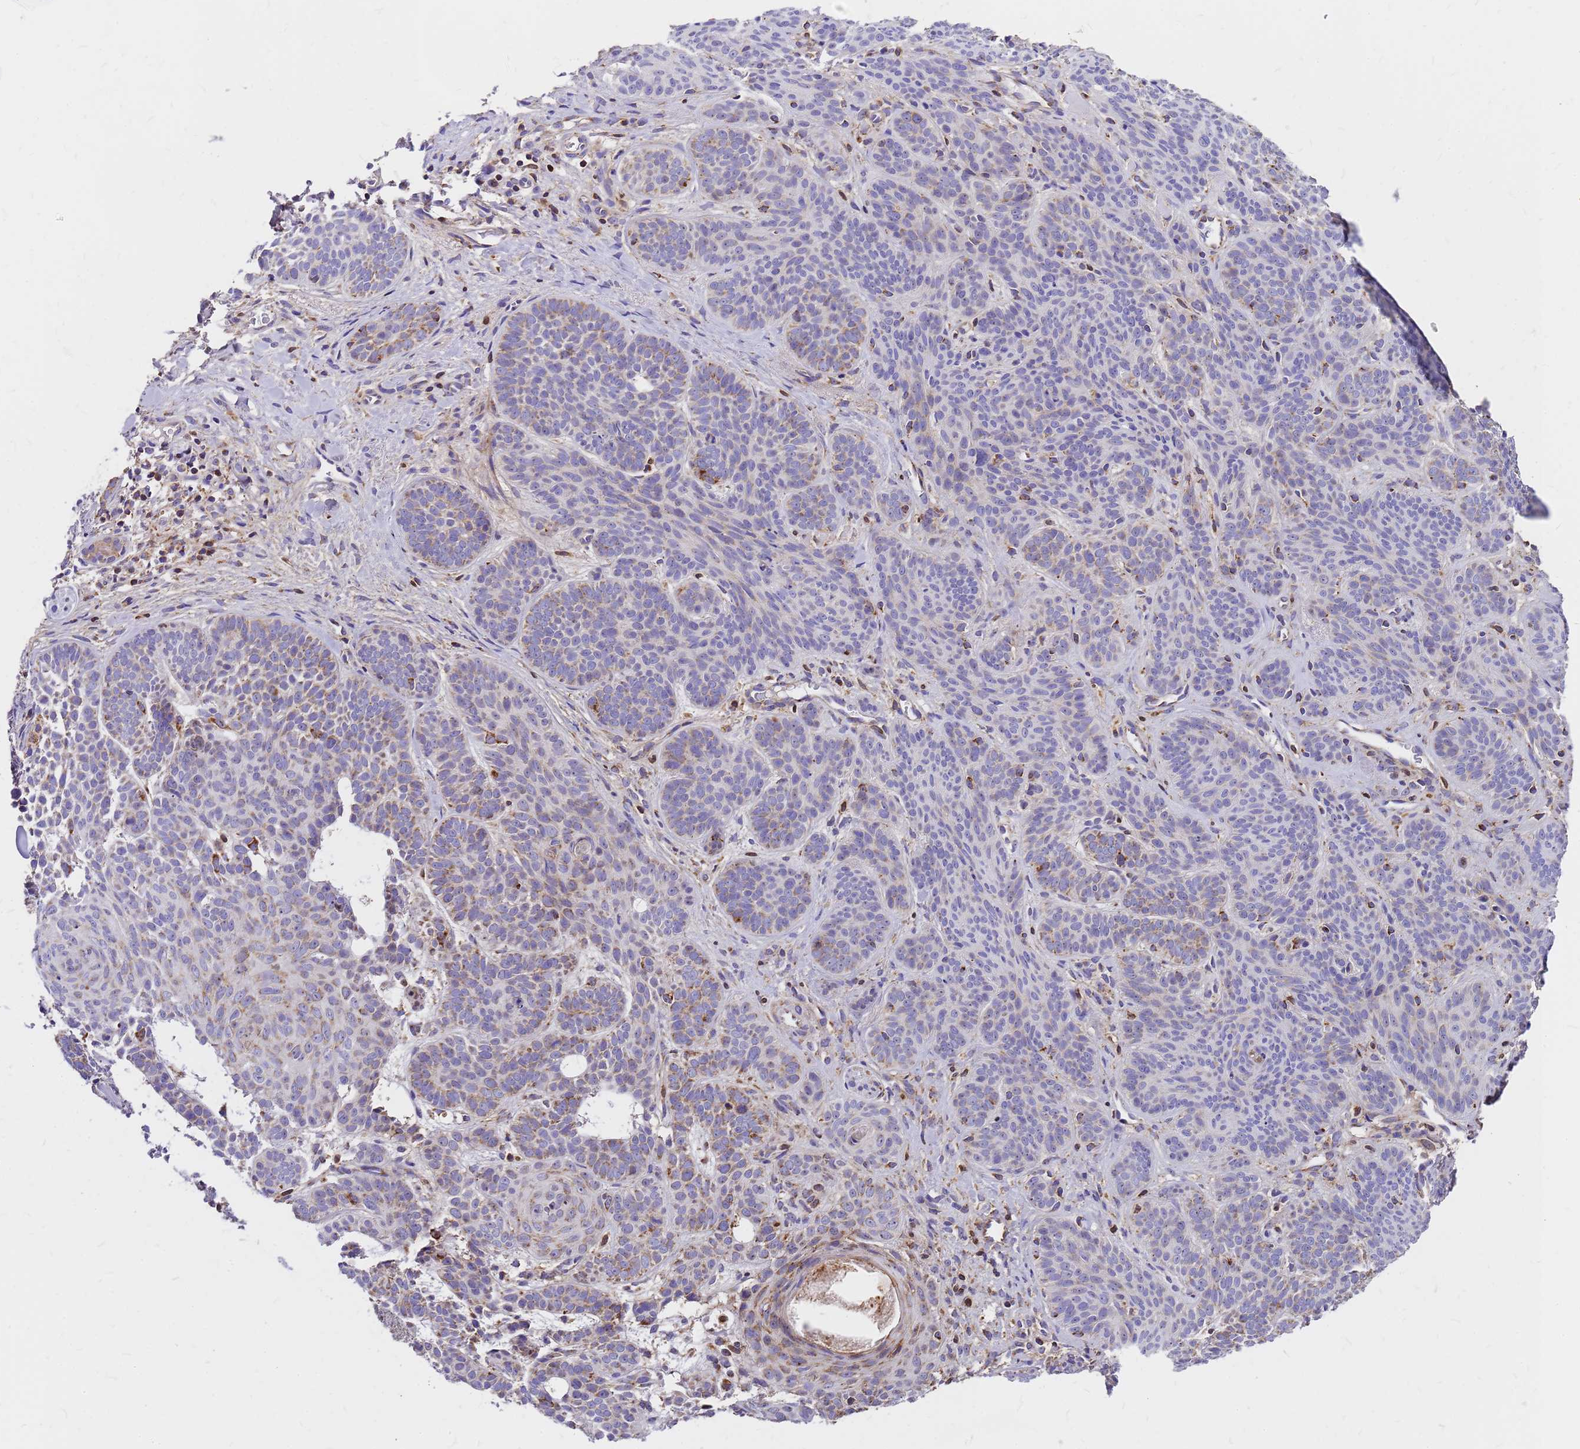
{"staining": {"intensity": "moderate", "quantity": "25%-75%", "location": "cytoplasmic/membranous"}, "tissue": "skin cancer", "cell_type": "Tumor cells", "image_type": "cancer", "snomed": [{"axis": "morphology", "description": "Basal cell carcinoma"}, {"axis": "topography", "description": "Skin"}], "caption": "Human skin basal cell carcinoma stained with a protein marker demonstrates moderate staining in tumor cells.", "gene": "MRPS26", "patient": {"sex": "male", "age": 85}}